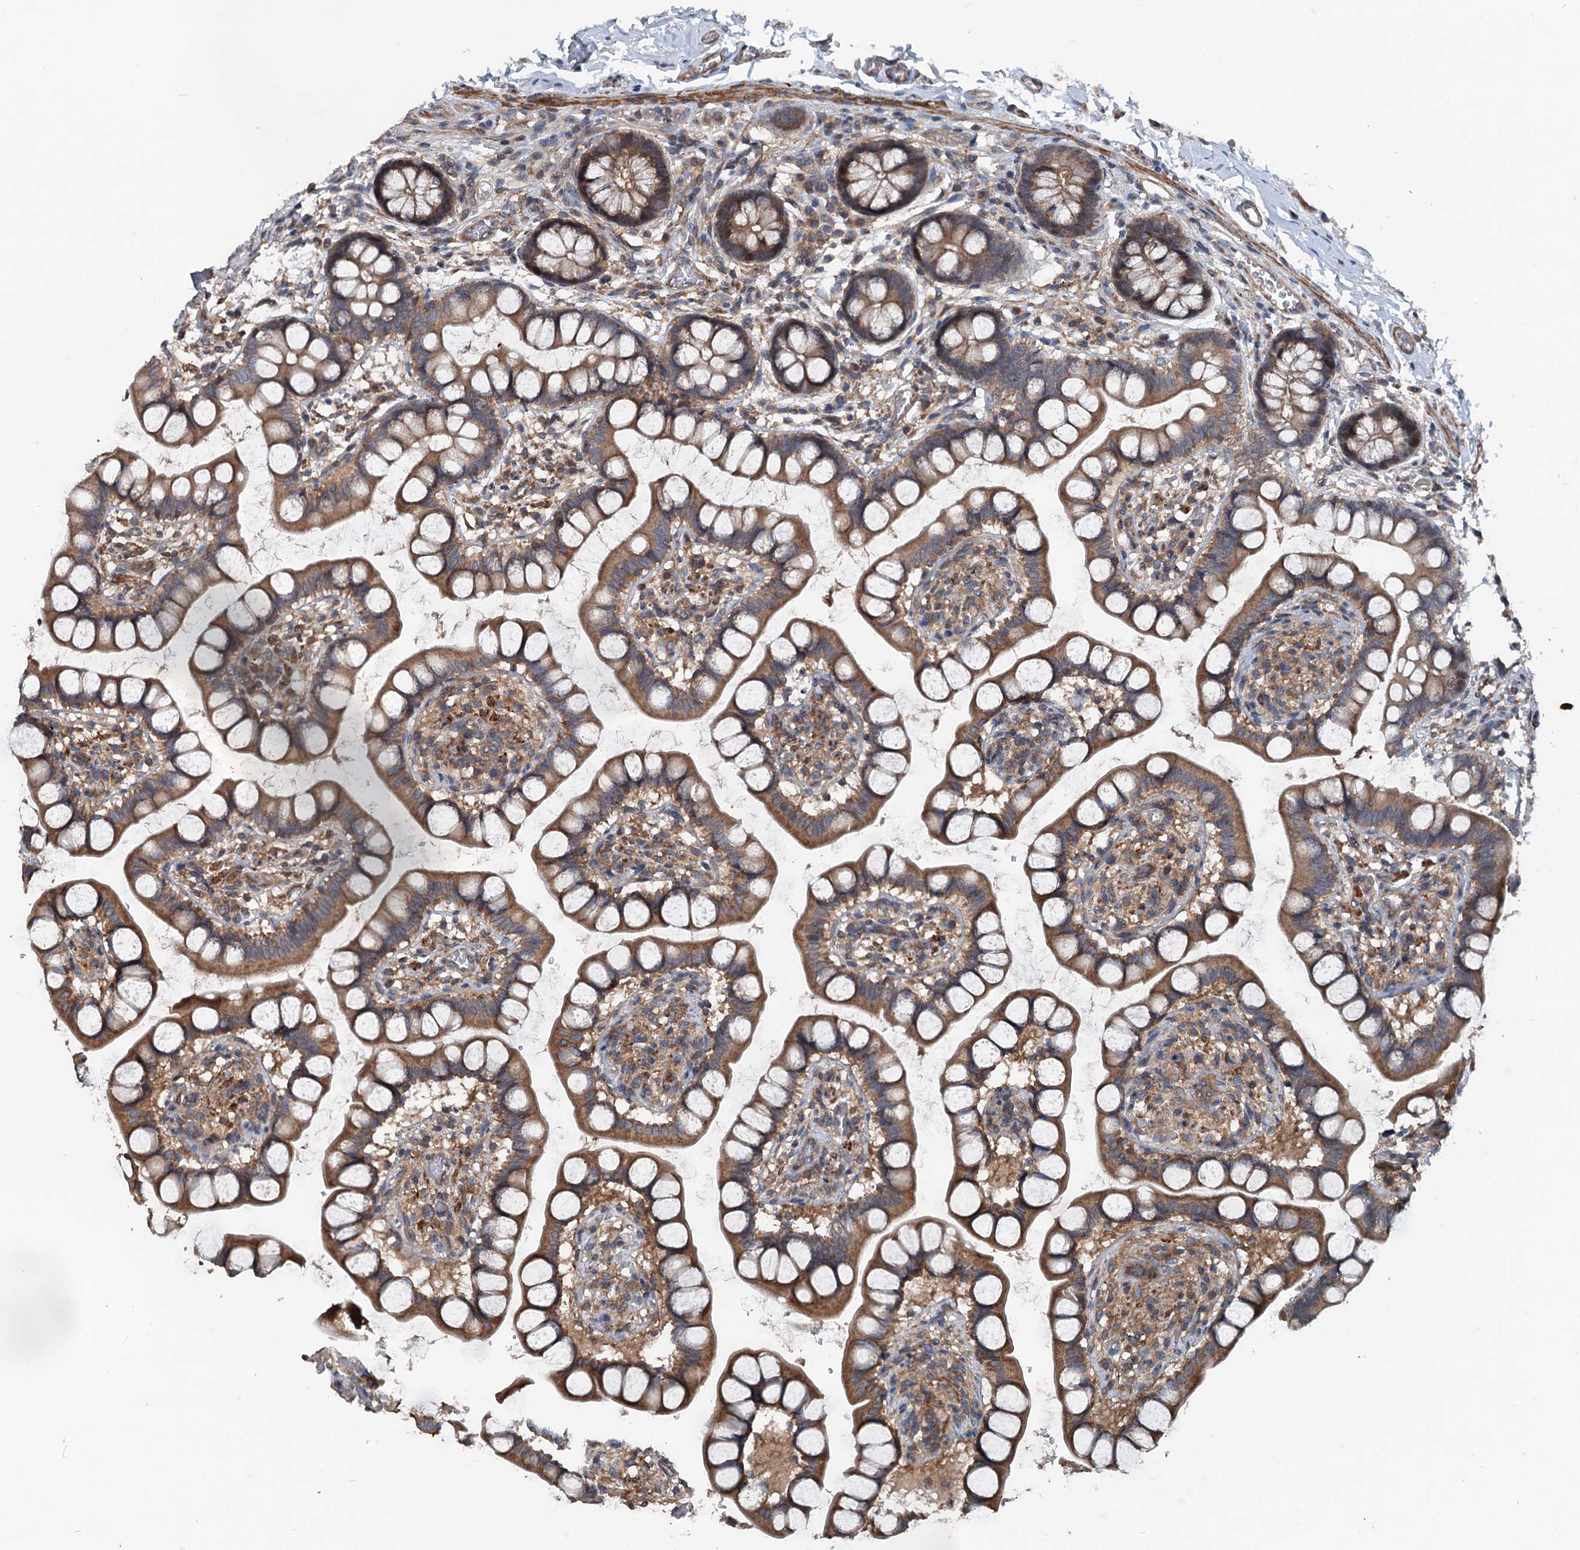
{"staining": {"intensity": "strong", "quantity": ">75%", "location": "cytoplasmic/membranous"}, "tissue": "small intestine", "cell_type": "Glandular cells", "image_type": "normal", "snomed": [{"axis": "morphology", "description": "Normal tissue, NOS"}, {"axis": "topography", "description": "Small intestine"}], "caption": "The image shows a brown stain indicating the presence of a protein in the cytoplasmic/membranous of glandular cells in small intestine.", "gene": "TEDC1", "patient": {"sex": "male", "age": 52}}